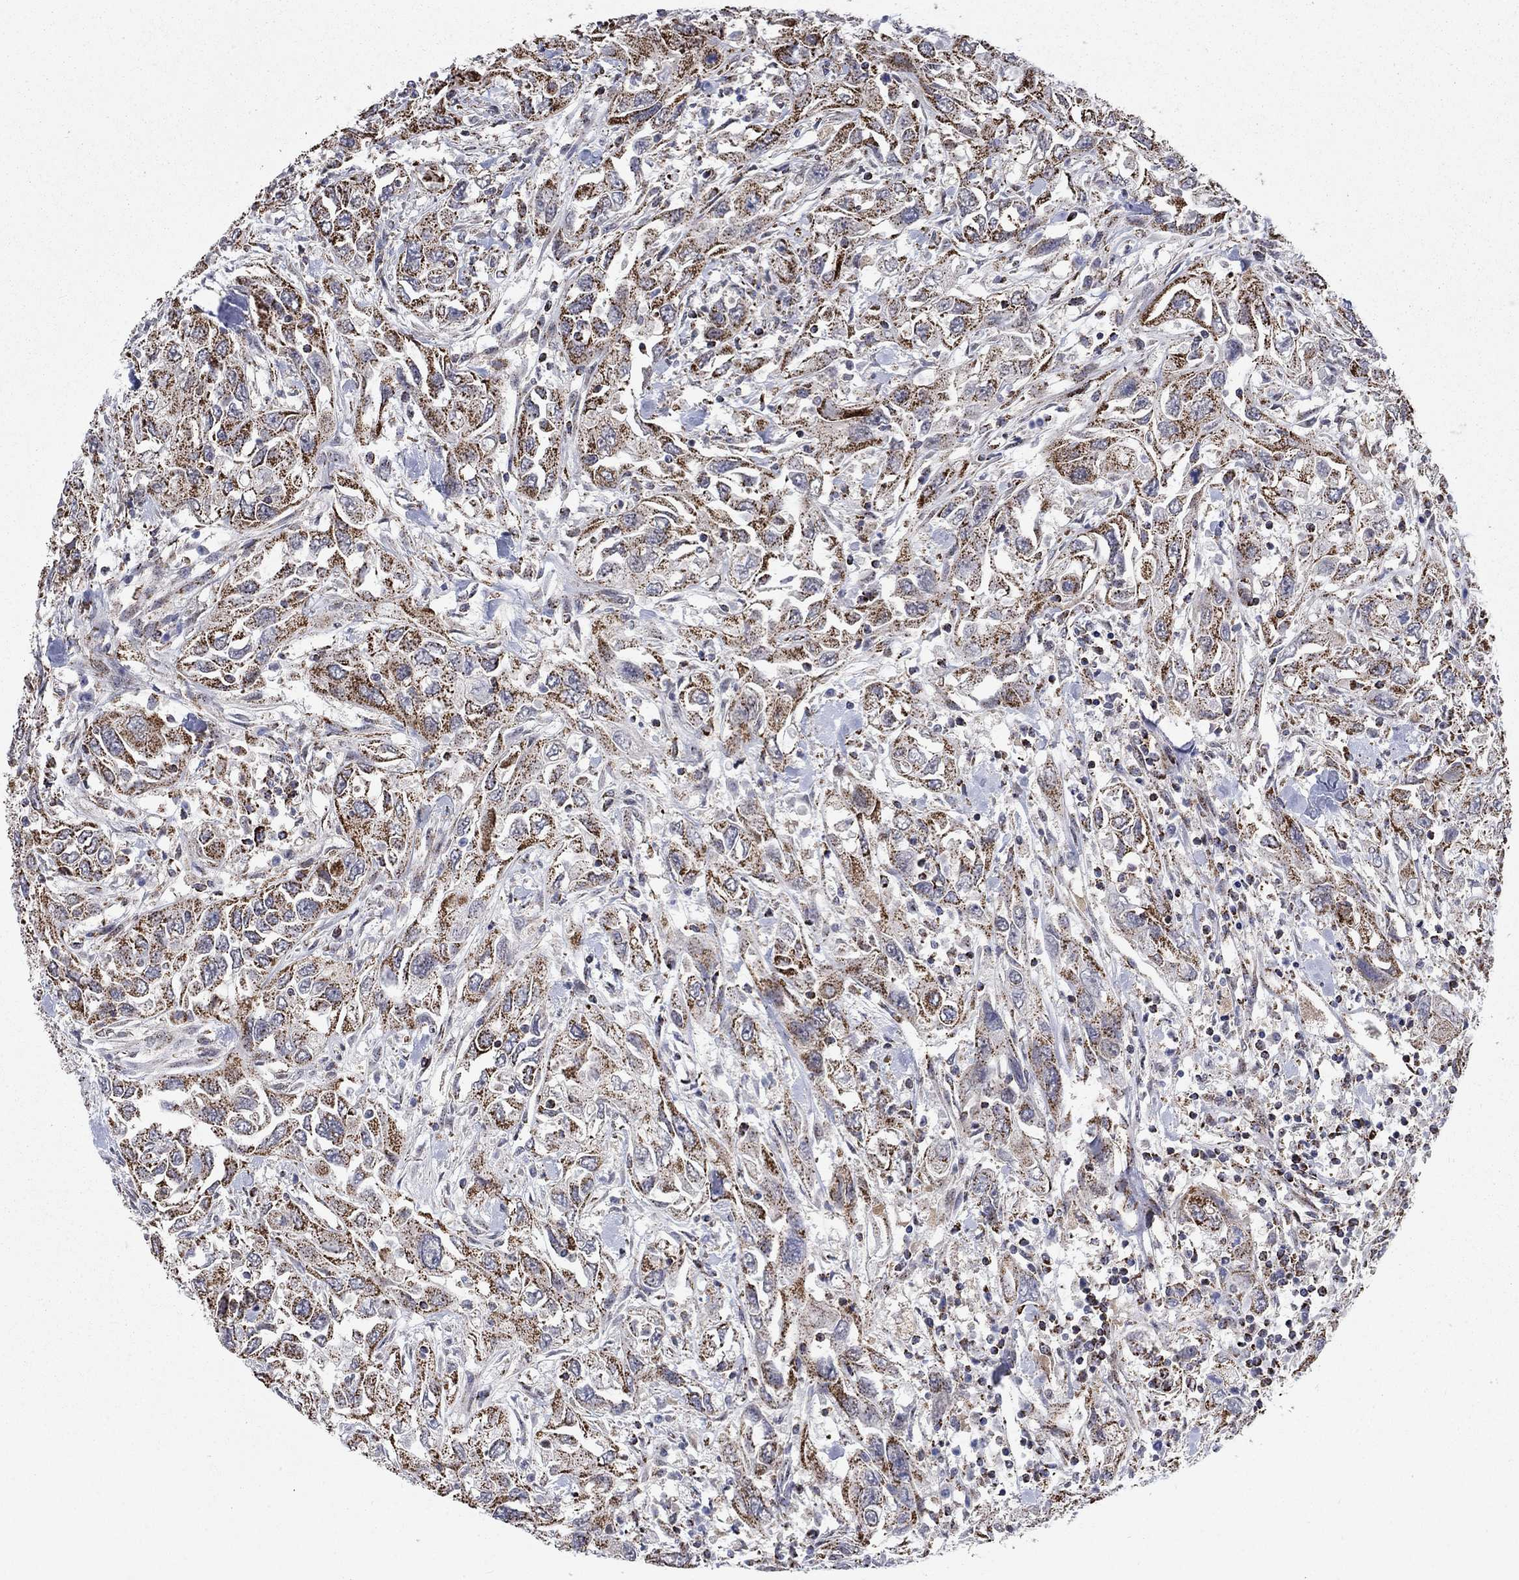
{"staining": {"intensity": "strong", "quantity": "25%-75%", "location": "cytoplasmic/membranous"}, "tissue": "urothelial cancer", "cell_type": "Tumor cells", "image_type": "cancer", "snomed": [{"axis": "morphology", "description": "Urothelial carcinoma, High grade"}, {"axis": "topography", "description": "Urinary bladder"}], "caption": "Tumor cells display high levels of strong cytoplasmic/membranous expression in approximately 25%-75% of cells in human high-grade urothelial carcinoma.", "gene": "MOAP1", "patient": {"sex": "male", "age": 76}}